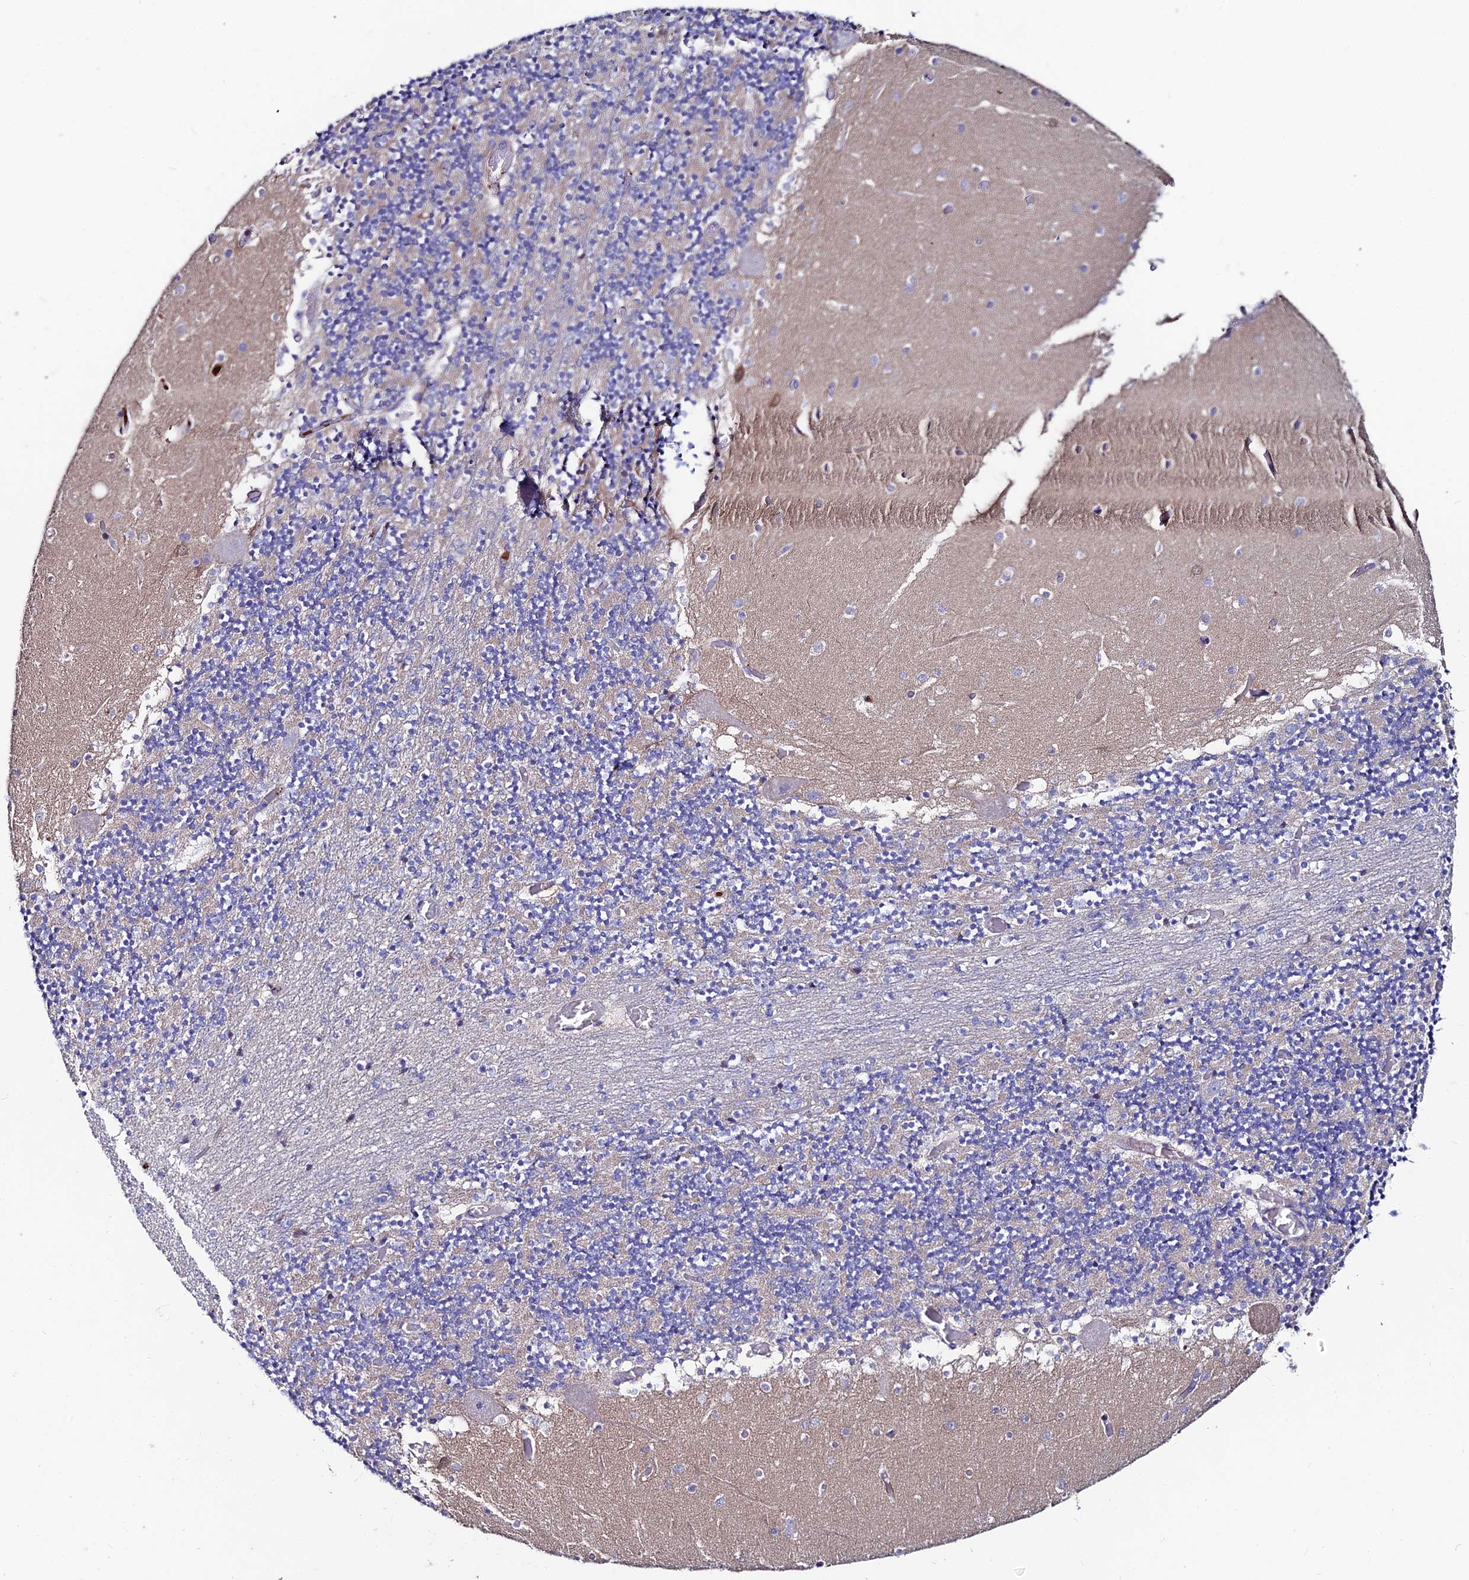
{"staining": {"intensity": "negative", "quantity": "none", "location": "none"}, "tissue": "cerebellum", "cell_type": "Cells in granular layer", "image_type": "normal", "snomed": [{"axis": "morphology", "description": "Normal tissue, NOS"}, {"axis": "topography", "description": "Cerebellum"}], "caption": "Immunohistochemistry of normal human cerebellum shows no staining in cells in granular layer. (DAB immunohistochemistry with hematoxylin counter stain).", "gene": "SLC25A16", "patient": {"sex": "female", "age": 28}}